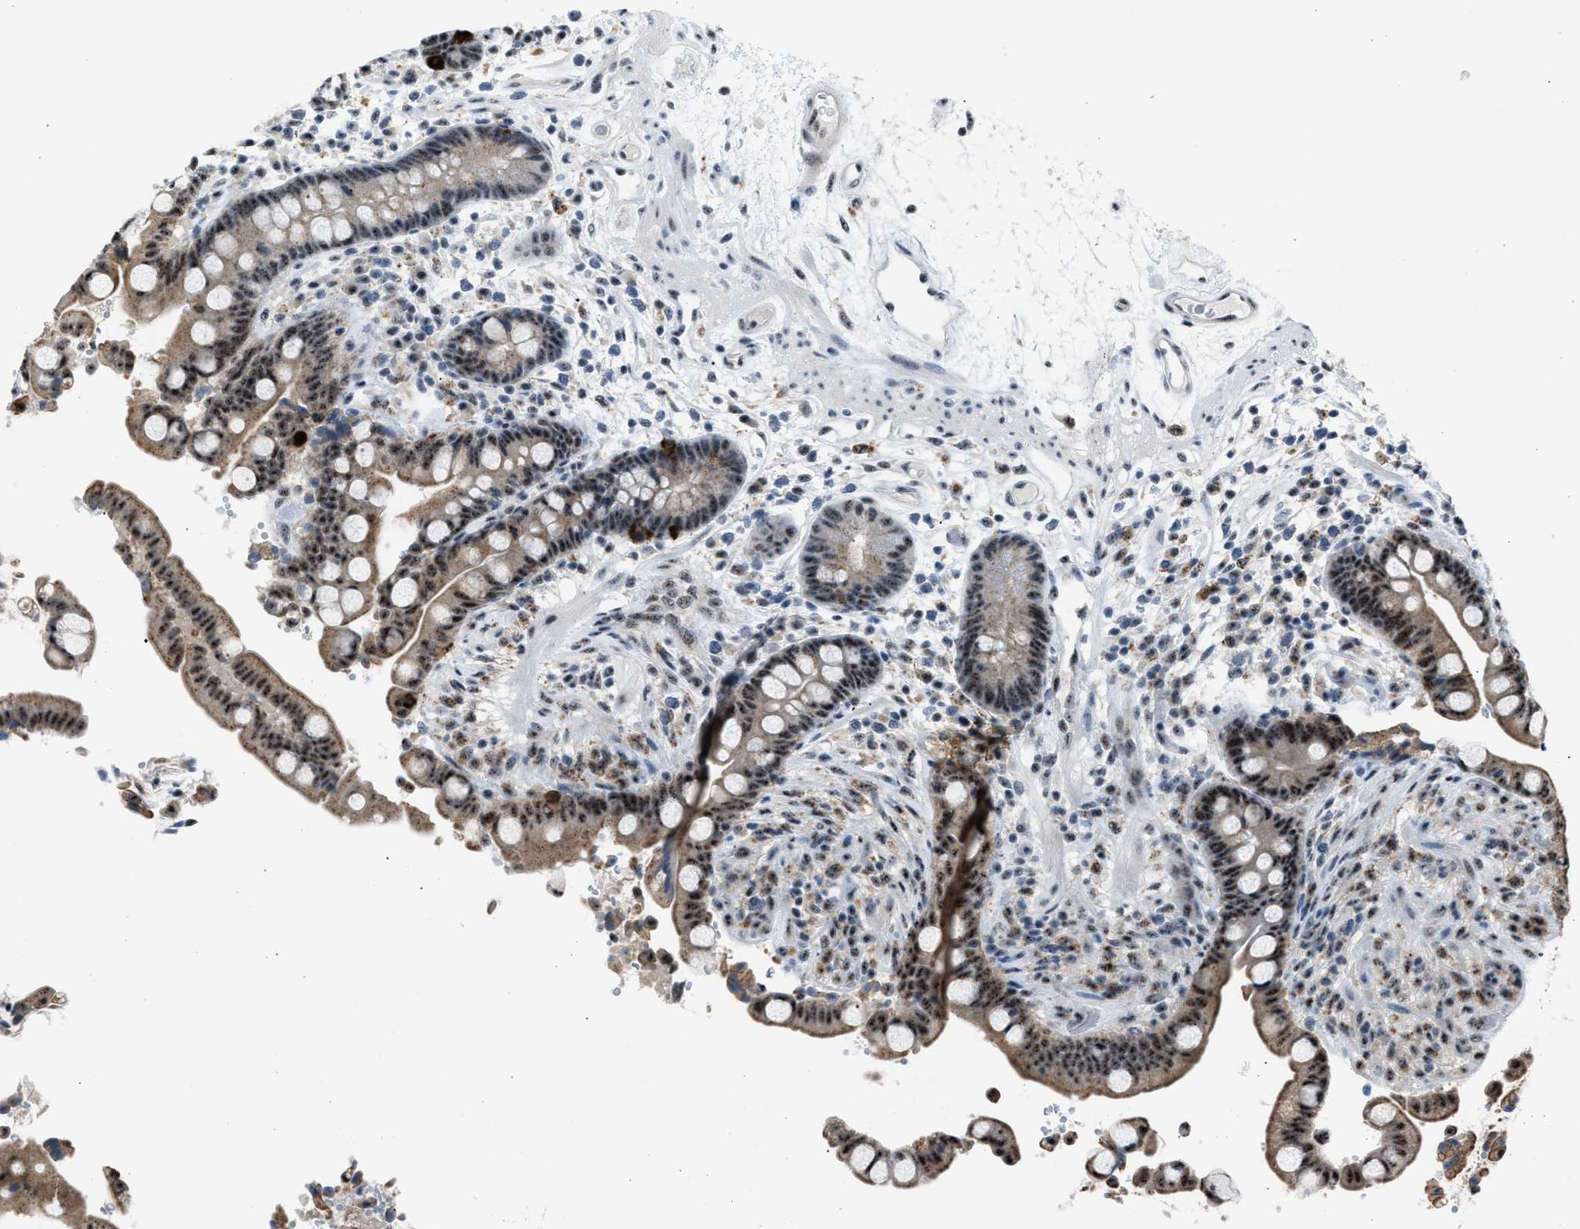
{"staining": {"intensity": "negative", "quantity": "none", "location": "none"}, "tissue": "colon", "cell_type": "Endothelial cells", "image_type": "normal", "snomed": [{"axis": "morphology", "description": "Normal tissue, NOS"}, {"axis": "topography", "description": "Colon"}], "caption": "This is an immunohistochemistry micrograph of unremarkable human colon. There is no staining in endothelial cells.", "gene": "CENPP", "patient": {"sex": "male", "age": 73}}